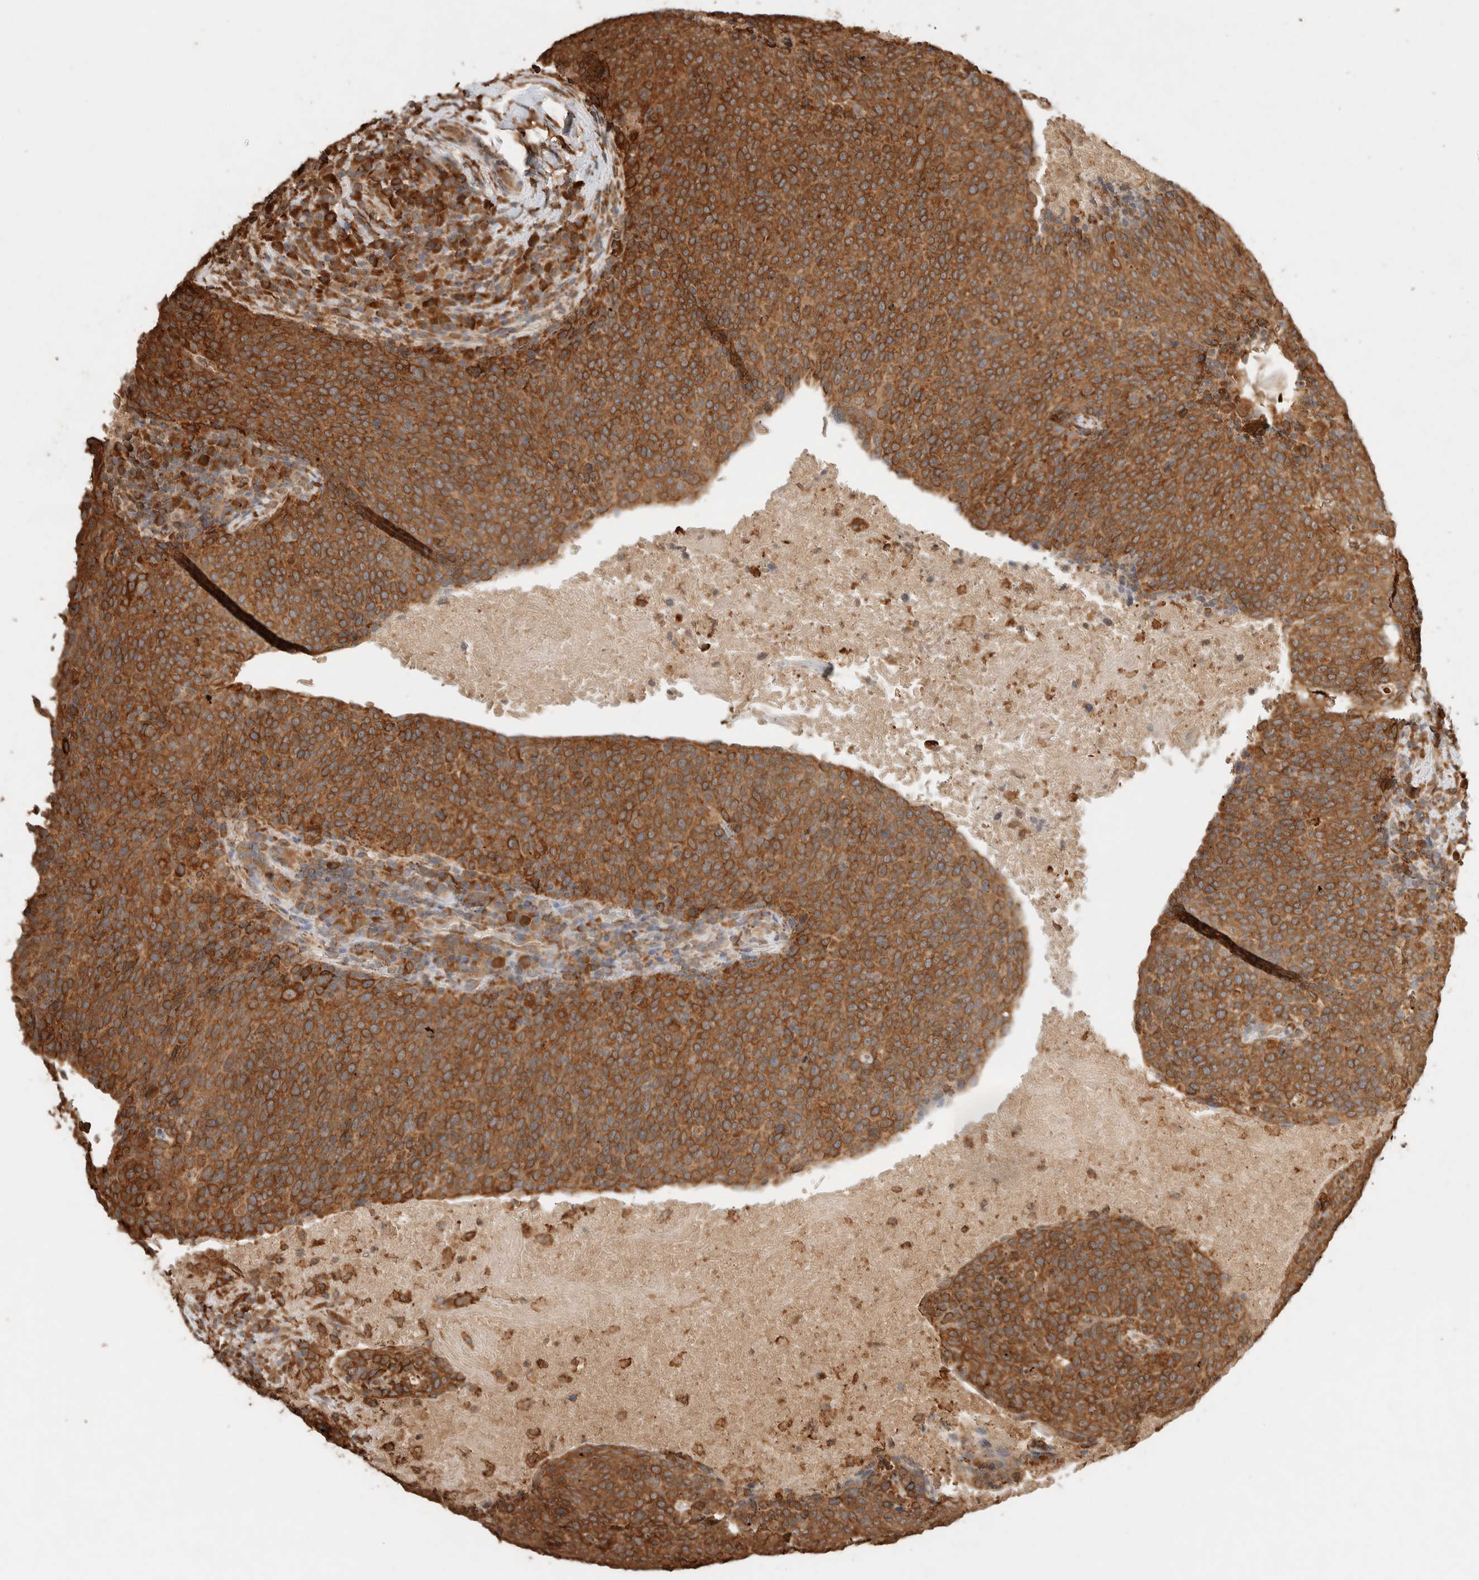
{"staining": {"intensity": "moderate", "quantity": ">75%", "location": "cytoplasmic/membranous"}, "tissue": "head and neck cancer", "cell_type": "Tumor cells", "image_type": "cancer", "snomed": [{"axis": "morphology", "description": "Squamous cell carcinoma, NOS"}, {"axis": "morphology", "description": "Squamous cell carcinoma, metastatic, NOS"}, {"axis": "topography", "description": "Lymph node"}, {"axis": "topography", "description": "Head-Neck"}], "caption": "Immunohistochemistry (IHC) of head and neck squamous cell carcinoma exhibits medium levels of moderate cytoplasmic/membranous expression in approximately >75% of tumor cells. (DAB = brown stain, brightfield microscopy at high magnification).", "gene": "ERAP1", "patient": {"sex": "male", "age": 62}}